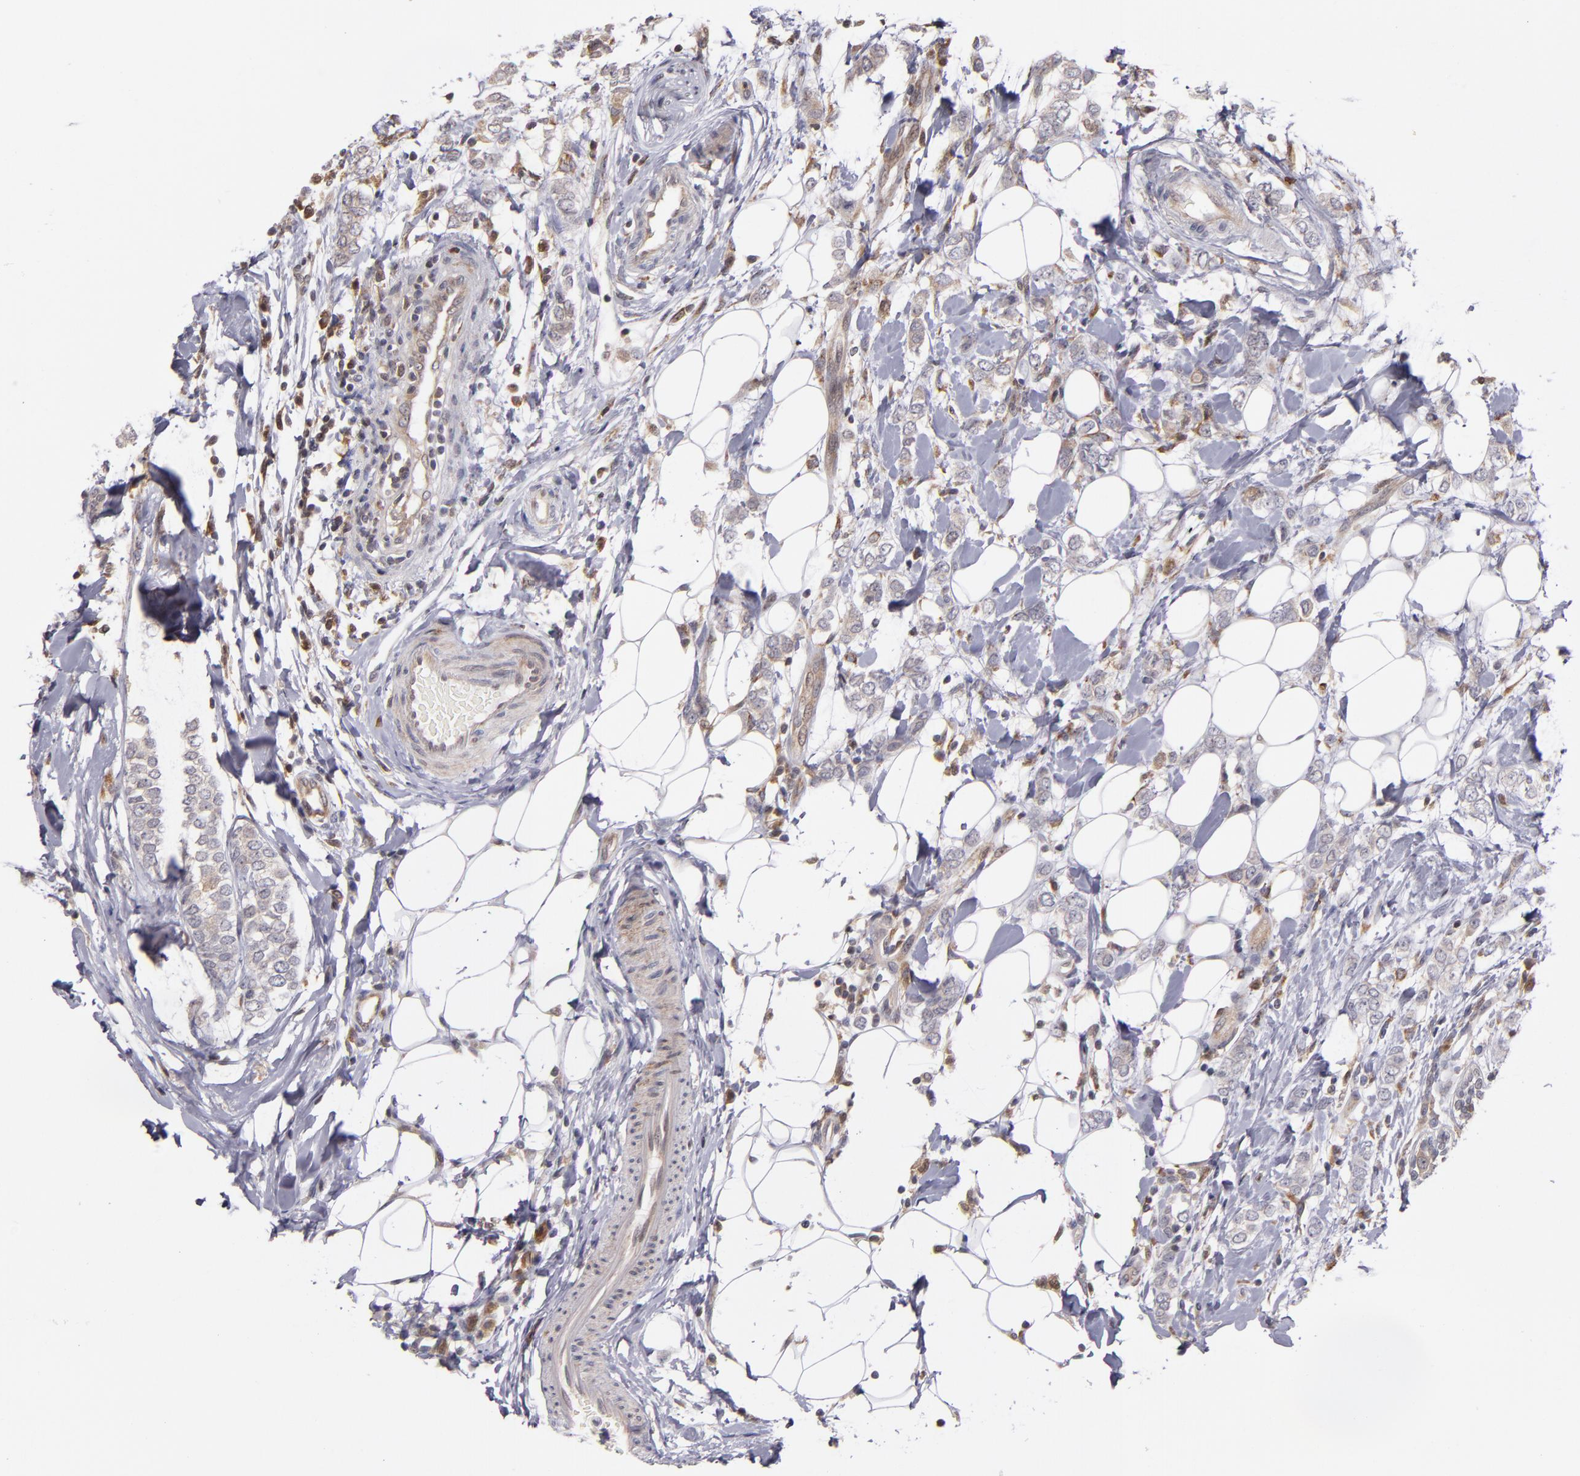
{"staining": {"intensity": "weak", "quantity": ">75%", "location": "cytoplasmic/membranous"}, "tissue": "breast cancer", "cell_type": "Tumor cells", "image_type": "cancer", "snomed": [{"axis": "morphology", "description": "Normal tissue, NOS"}, {"axis": "morphology", "description": "Lobular carcinoma"}, {"axis": "topography", "description": "Breast"}], "caption": "Weak cytoplasmic/membranous staining is present in approximately >75% of tumor cells in breast cancer. (Stains: DAB in brown, nuclei in blue, Microscopy: brightfield microscopy at high magnification).", "gene": "CASP1", "patient": {"sex": "female", "age": 47}}